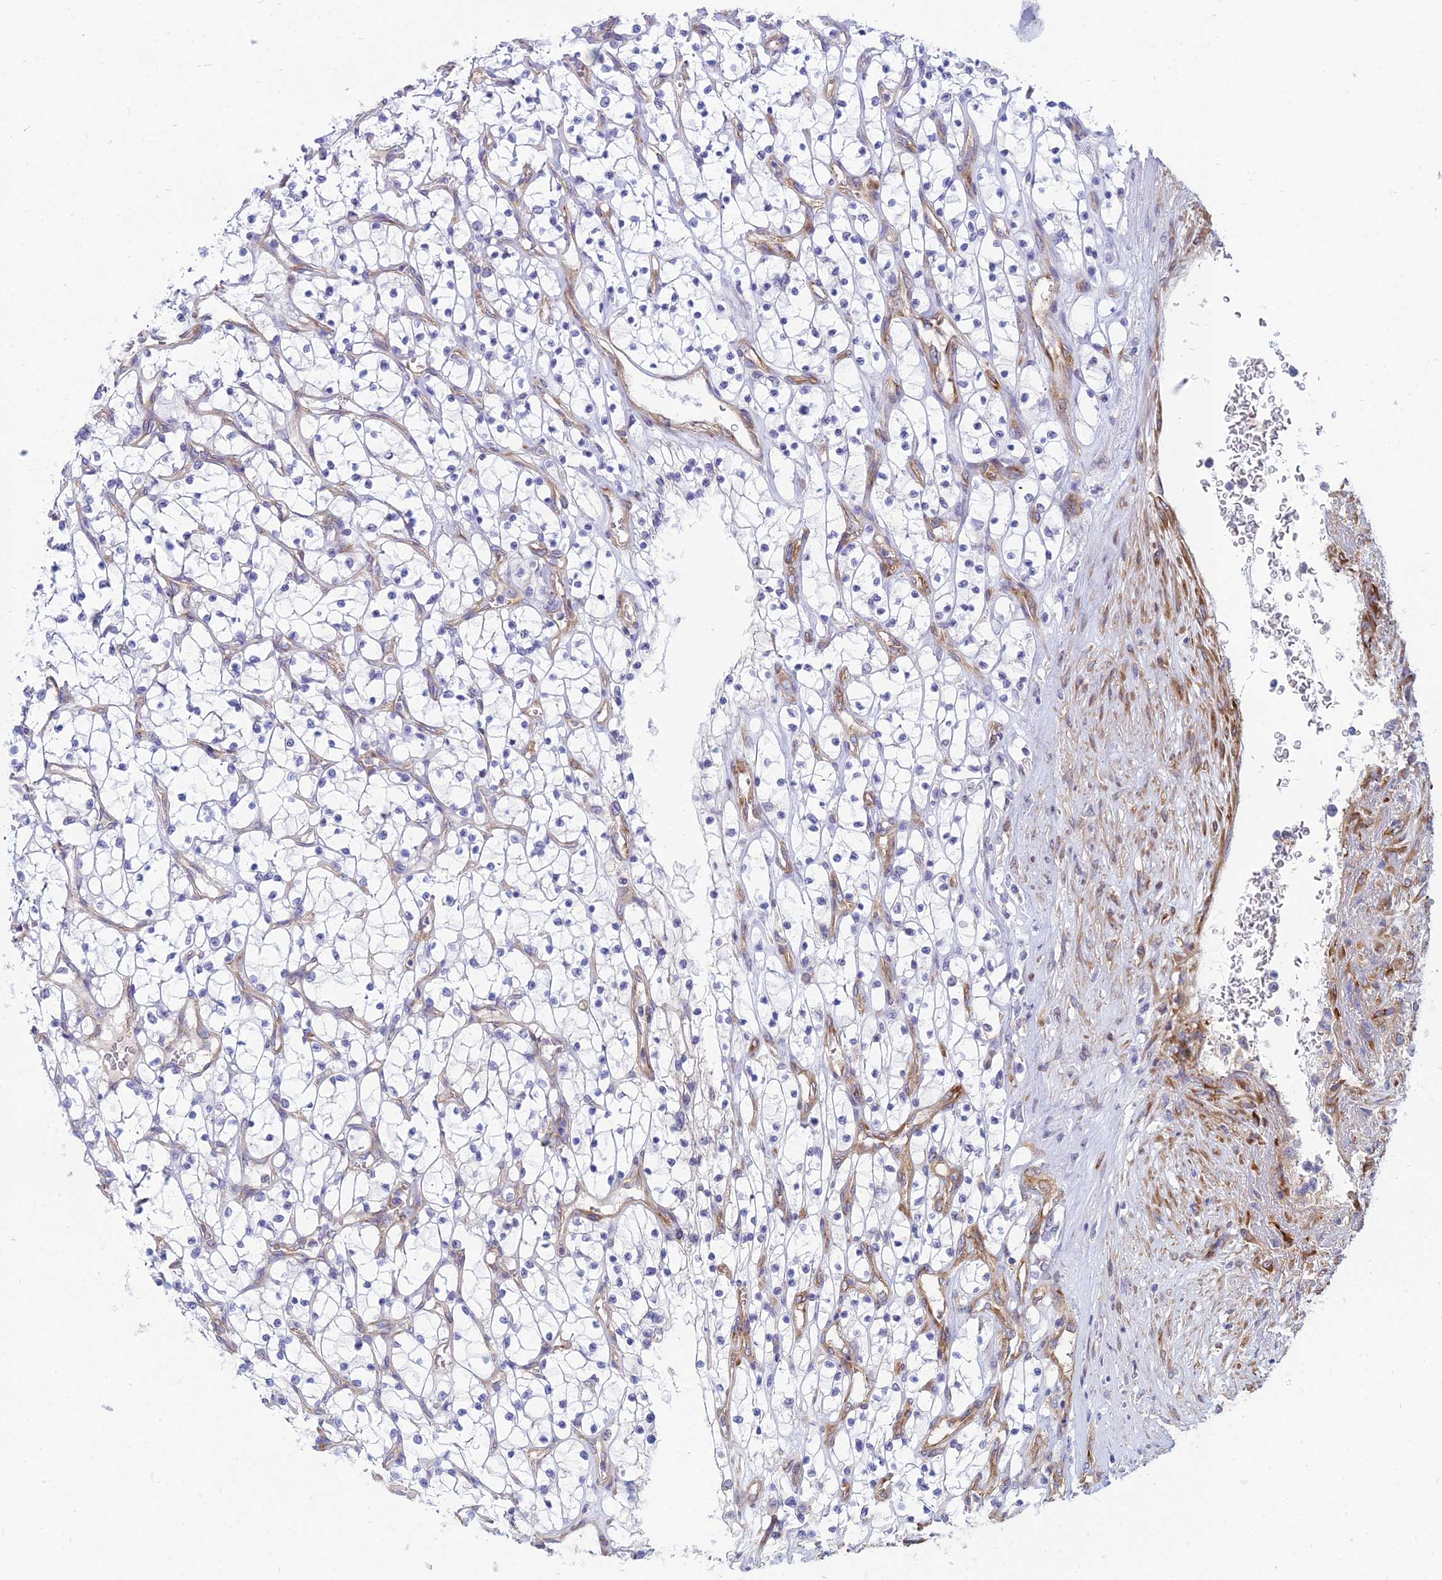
{"staining": {"intensity": "negative", "quantity": "none", "location": "none"}, "tissue": "renal cancer", "cell_type": "Tumor cells", "image_type": "cancer", "snomed": [{"axis": "morphology", "description": "Adenocarcinoma, NOS"}, {"axis": "topography", "description": "Kidney"}], "caption": "This is an immunohistochemistry image of human renal adenocarcinoma. There is no expression in tumor cells.", "gene": "TXLNA", "patient": {"sex": "female", "age": 69}}